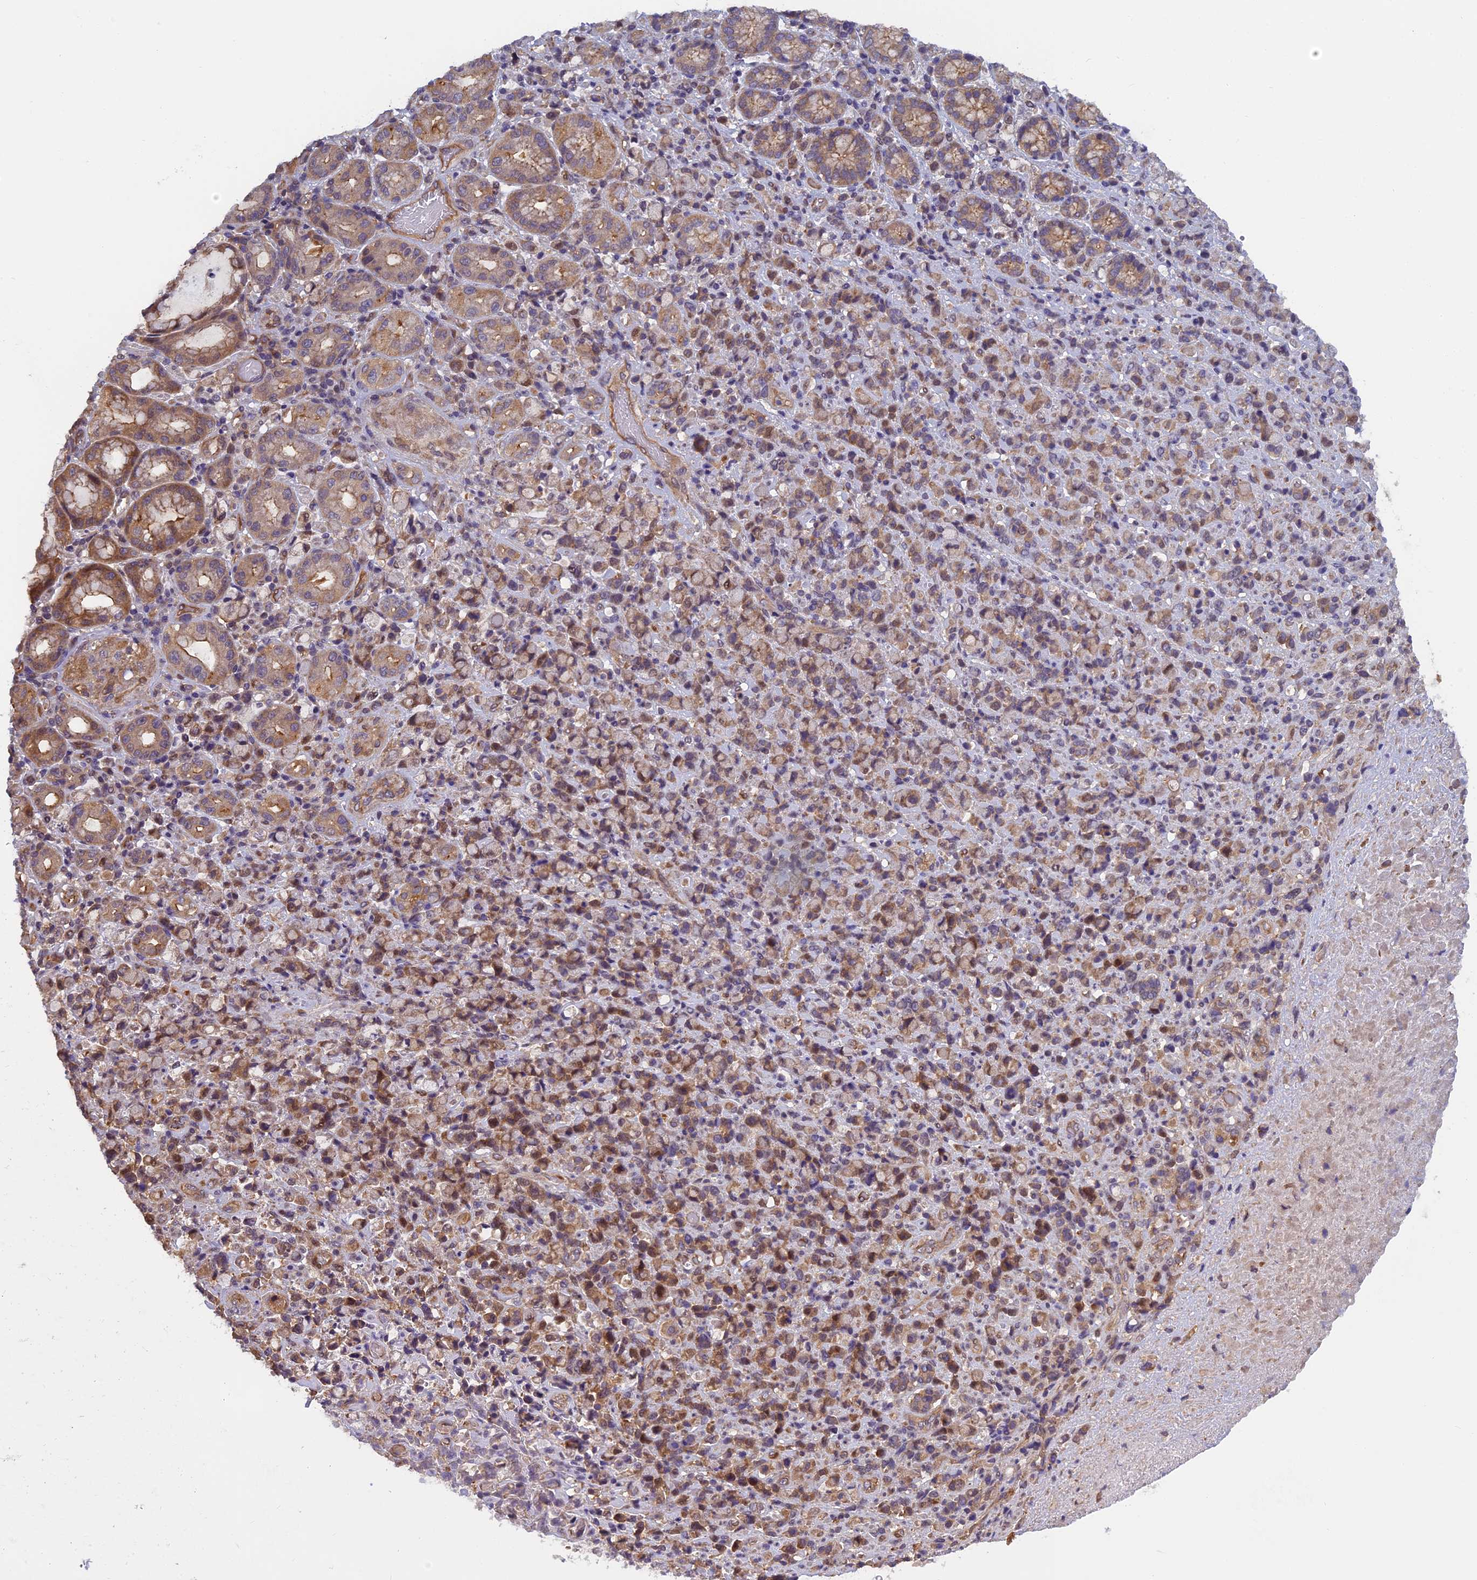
{"staining": {"intensity": "moderate", "quantity": "25%-75%", "location": "cytoplasmic/membranous,nuclear"}, "tissue": "stomach cancer", "cell_type": "Tumor cells", "image_type": "cancer", "snomed": [{"axis": "morphology", "description": "Normal tissue, NOS"}, {"axis": "morphology", "description": "Adenocarcinoma, NOS"}, {"axis": "topography", "description": "Stomach"}], "caption": "IHC histopathology image of neoplastic tissue: stomach cancer (adenocarcinoma) stained using immunohistochemistry exhibits medium levels of moderate protein expression localized specifically in the cytoplasmic/membranous and nuclear of tumor cells, appearing as a cytoplasmic/membranous and nuclear brown color.", "gene": "PIKFYVE", "patient": {"sex": "female", "age": 79}}